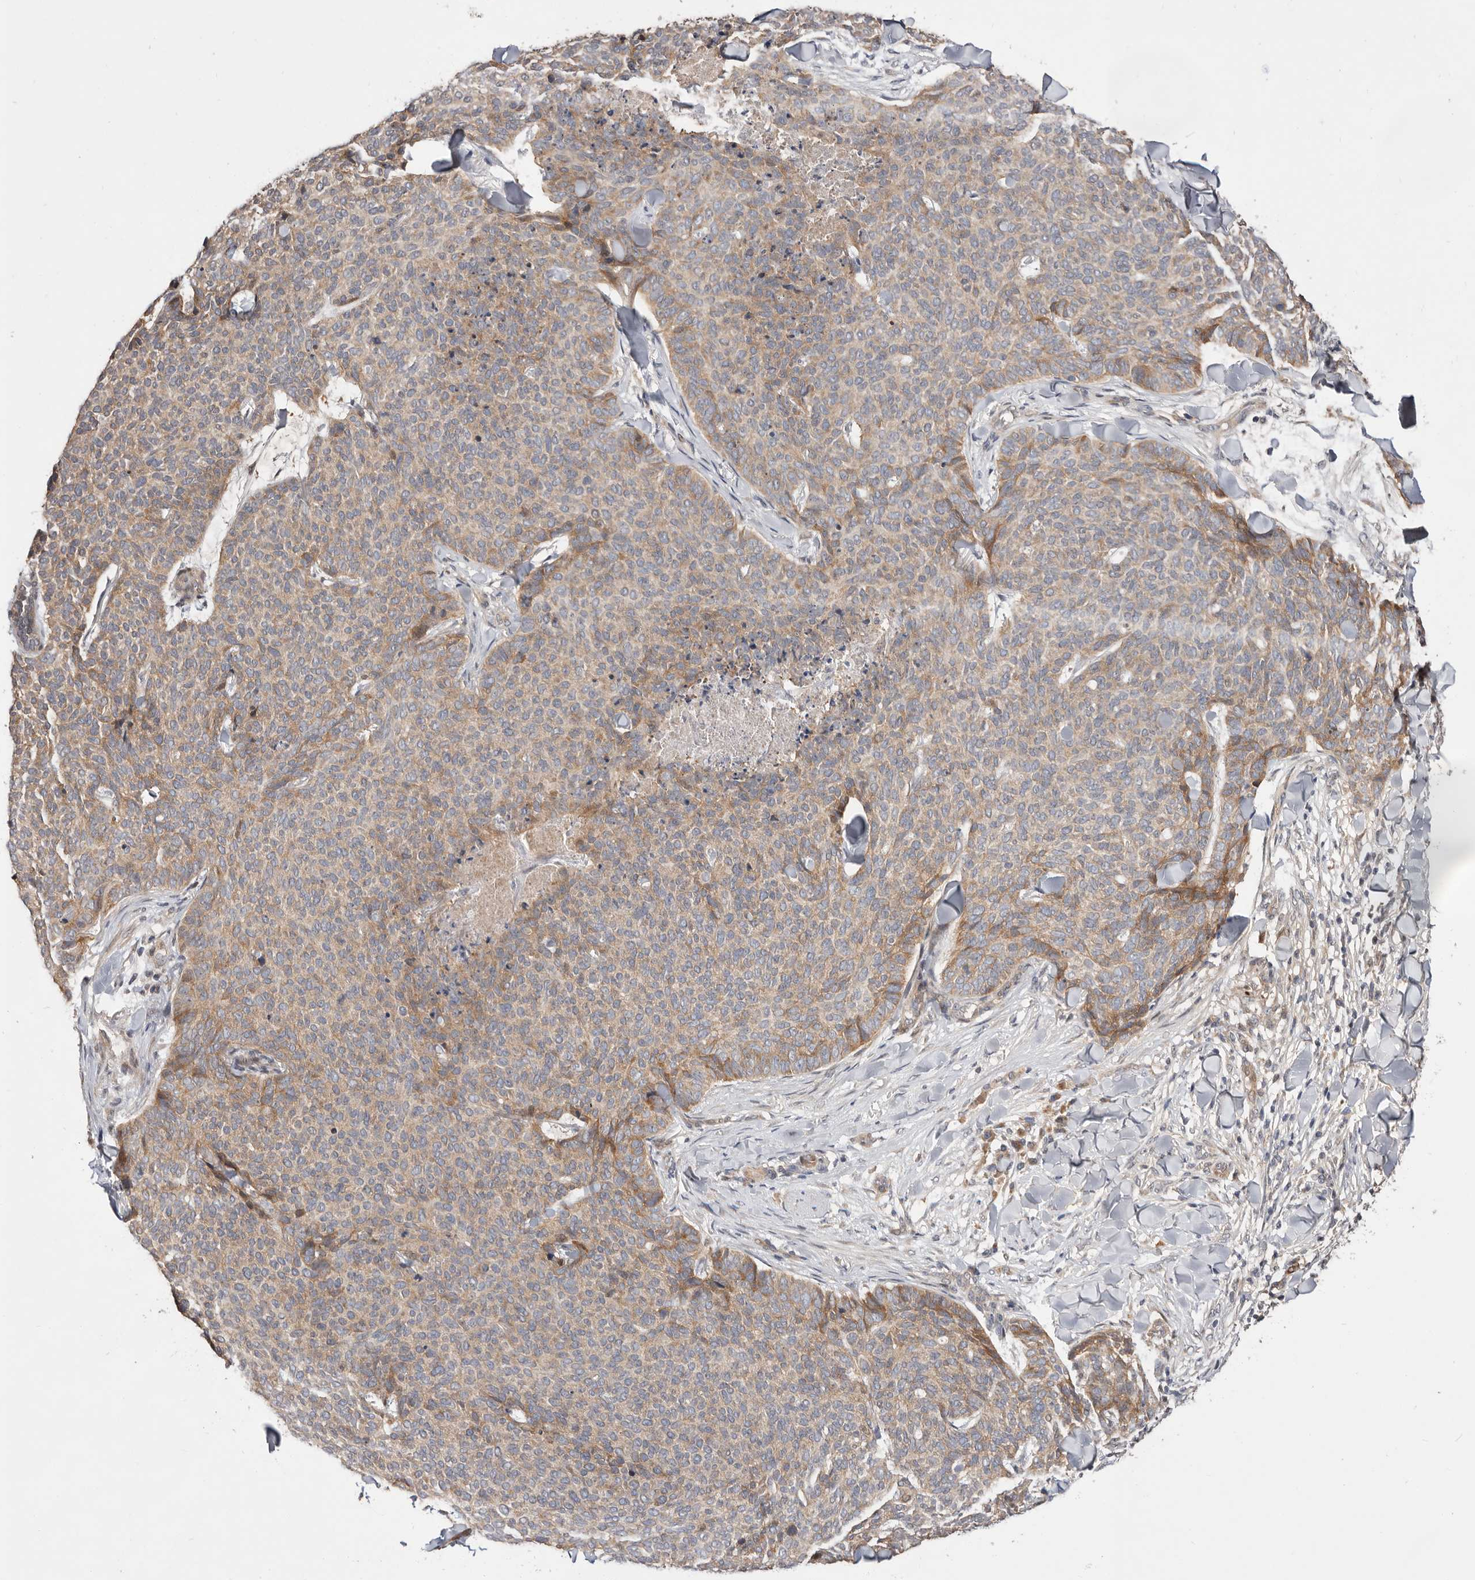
{"staining": {"intensity": "moderate", "quantity": ">75%", "location": "cytoplasmic/membranous"}, "tissue": "skin cancer", "cell_type": "Tumor cells", "image_type": "cancer", "snomed": [{"axis": "morphology", "description": "Normal tissue, NOS"}, {"axis": "morphology", "description": "Basal cell carcinoma"}, {"axis": "topography", "description": "Skin"}], "caption": "This image shows IHC staining of basal cell carcinoma (skin), with medium moderate cytoplasmic/membranous staining in approximately >75% of tumor cells.", "gene": "DOP1A", "patient": {"sex": "male", "age": 50}}